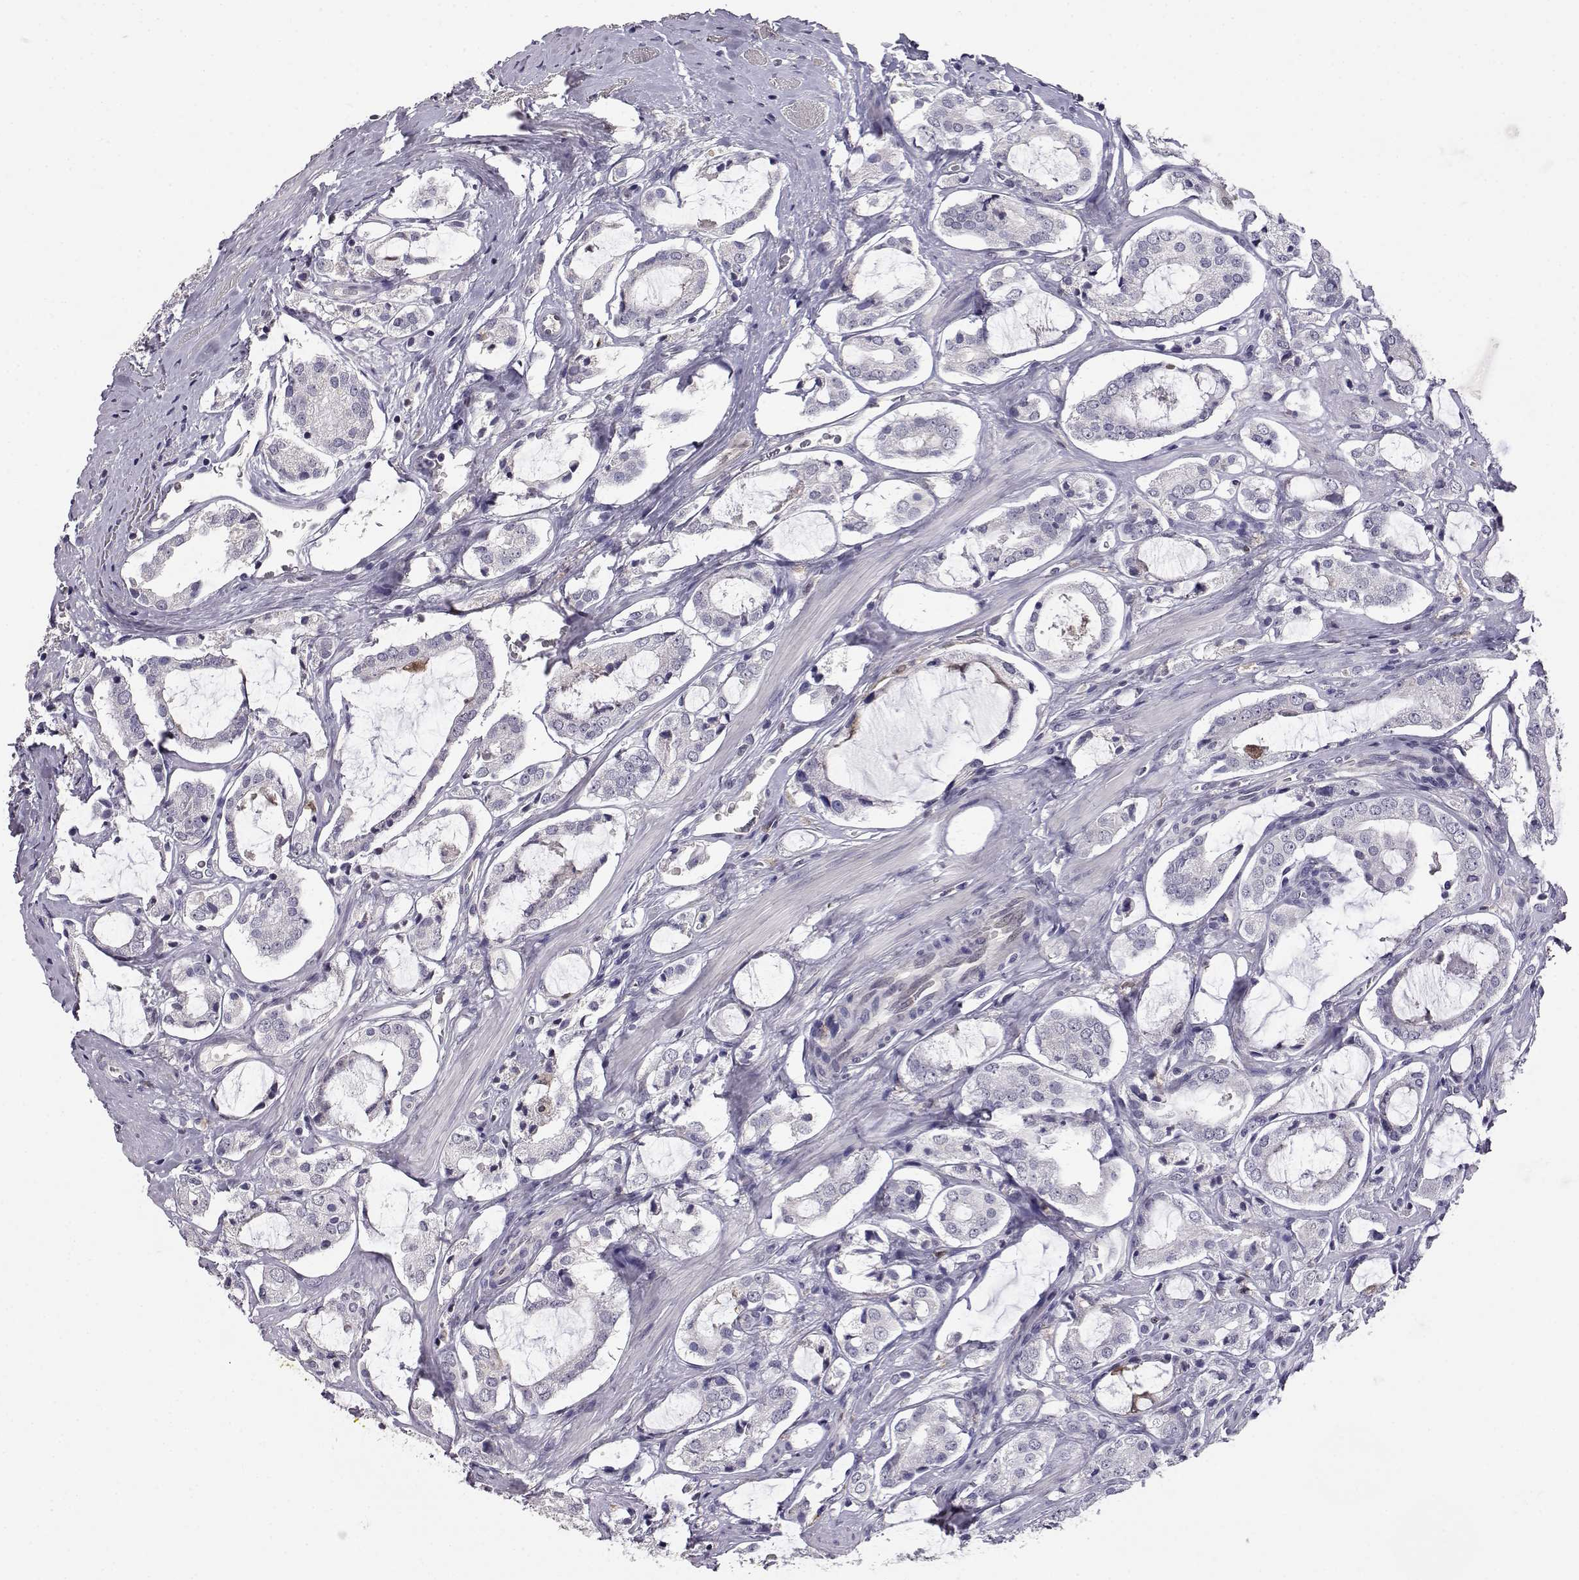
{"staining": {"intensity": "negative", "quantity": "none", "location": "none"}, "tissue": "prostate cancer", "cell_type": "Tumor cells", "image_type": "cancer", "snomed": [{"axis": "morphology", "description": "Adenocarcinoma, NOS"}, {"axis": "topography", "description": "Prostate"}], "caption": "Immunohistochemical staining of human adenocarcinoma (prostate) demonstrates no significant staining in tumor cells.", "gene": "AKR1B1", "patient": {"sex": "male", "age": 66}}